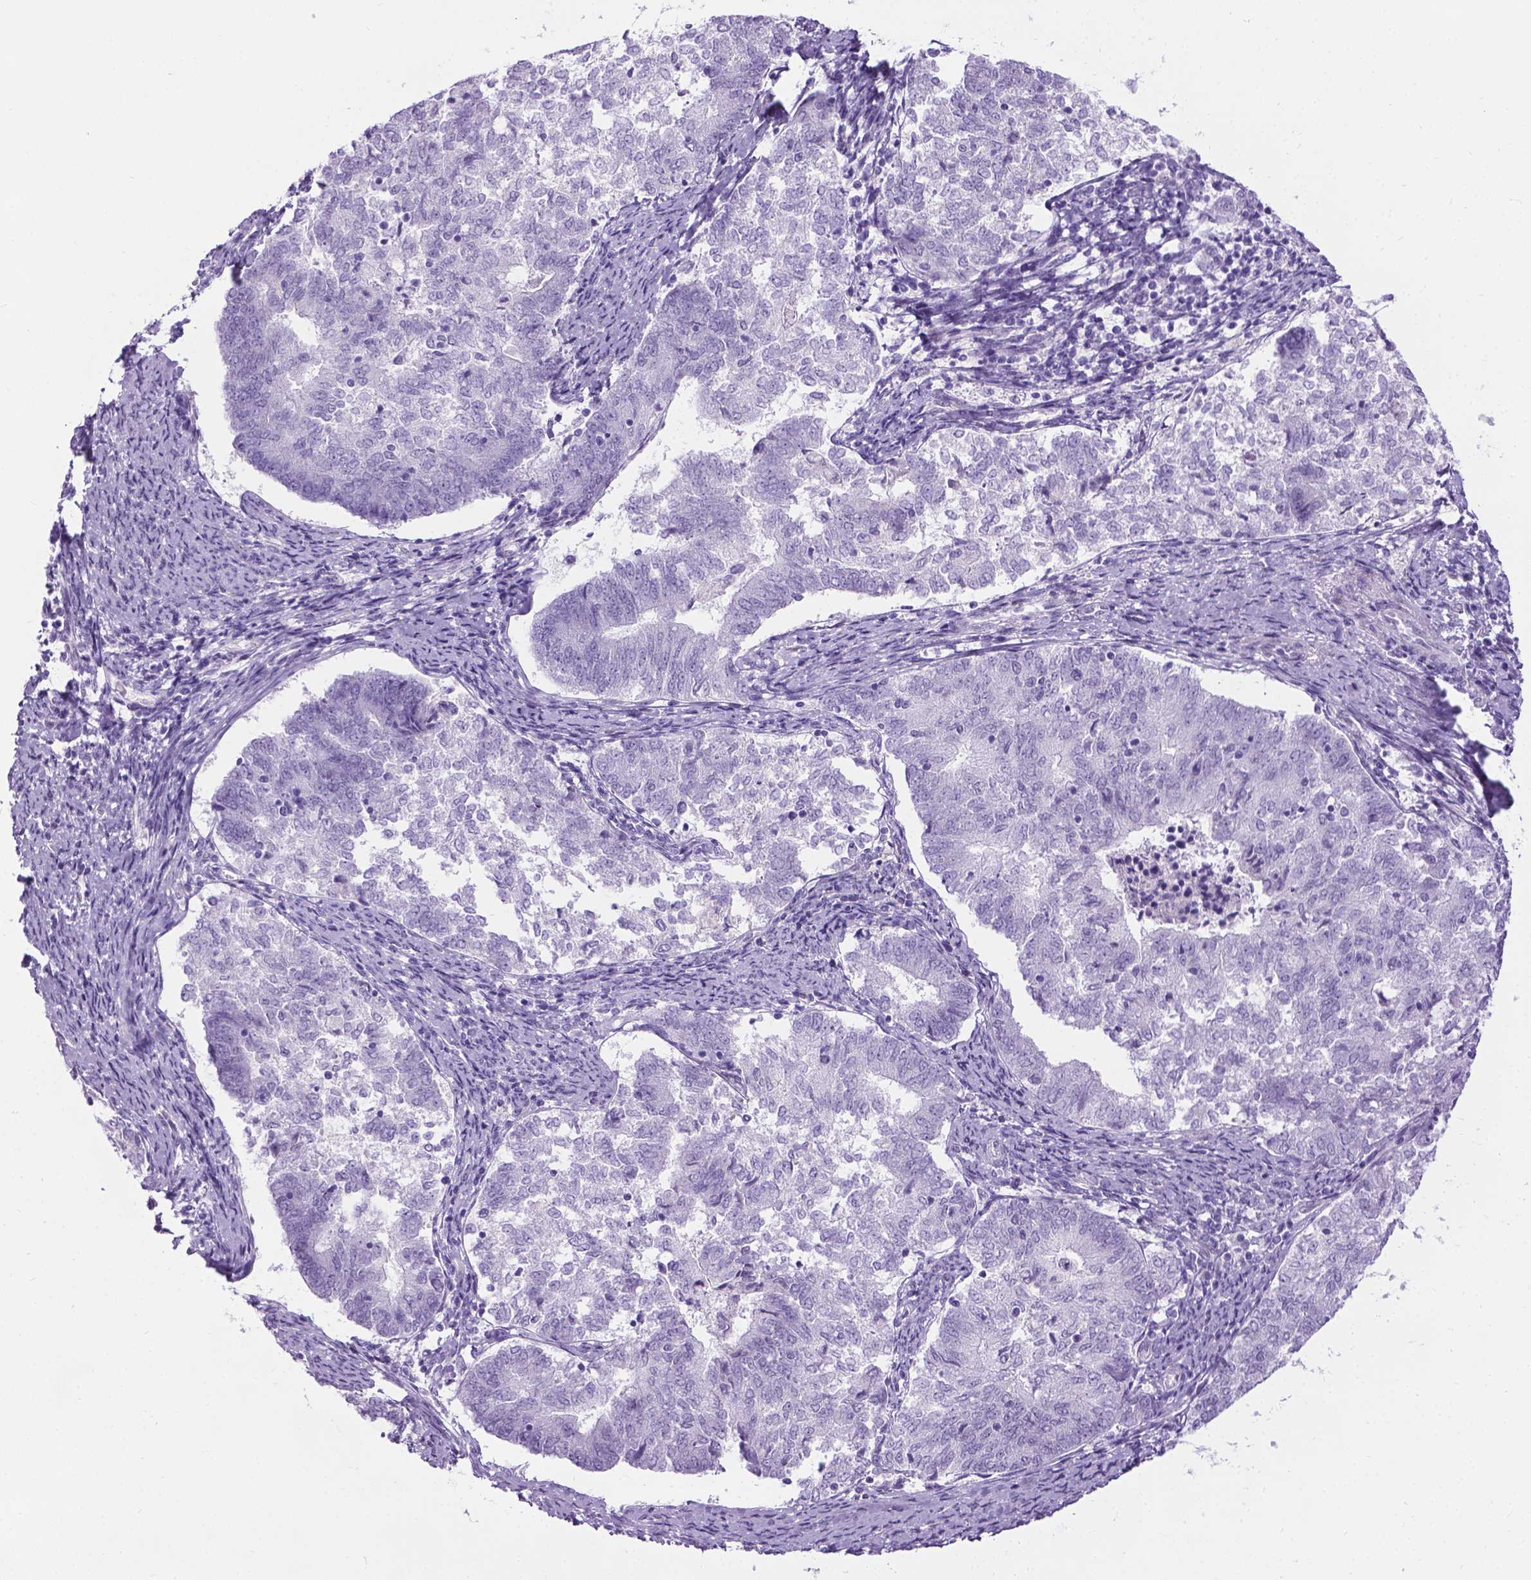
{"staining": {"intensity": "negative", "quantity": "none", "location": "none"}, "tissue": "endometrial cancer", "cell_type": "Tumor cells", "image_type": "cancer", "snomed": [{"axis": "morphology", "description": "Adenocarcinoma, NOS"}, {"axis": "topography", "description": "Endometrium"}], "caption": "Tumor cells show no significant protein positivity in adenocarcinoma (endometrial).", "gene": "PROB1", "patient": {"sex": "female", "age": 65}}